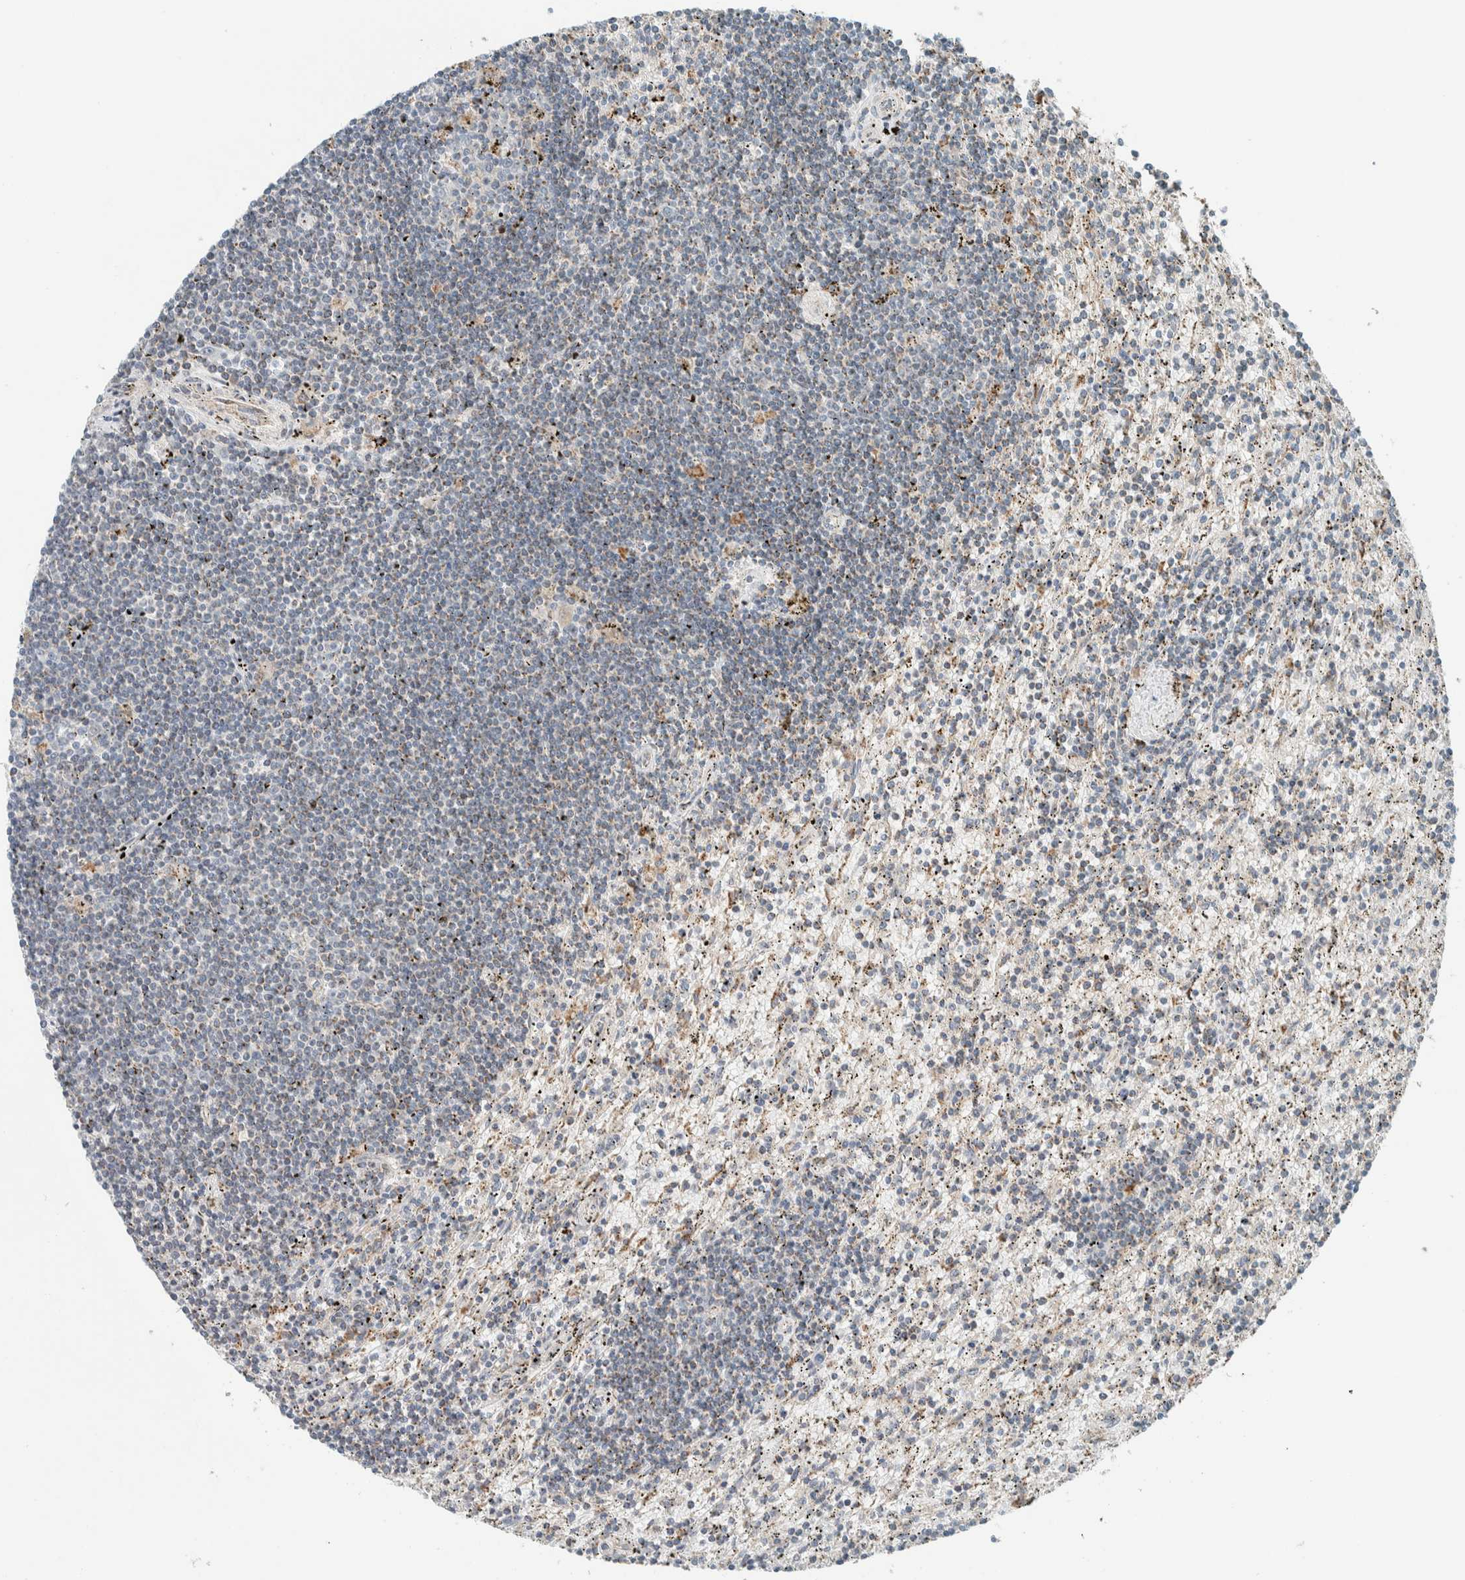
{"staining": {"intensity": "negative", "quantity": "none", "location": "none"}, "tissue": "lymphoma", "cell_type": "Tumor cells", "image_type": "cancer", "snomed": [{"axis": "morphology", "description": "Malignant lymphoma, non-Hodgkin's type, Low grade"}, {"axis": "topography", "description": "Spleen"}], "caption": "Immunohistochemical staining of lymphoma shows no significant expression in tumor cells. (DAB IHC, high magnification).", "gene": "SLFN12L", "patient": {"sex": "male", "age": 76}}